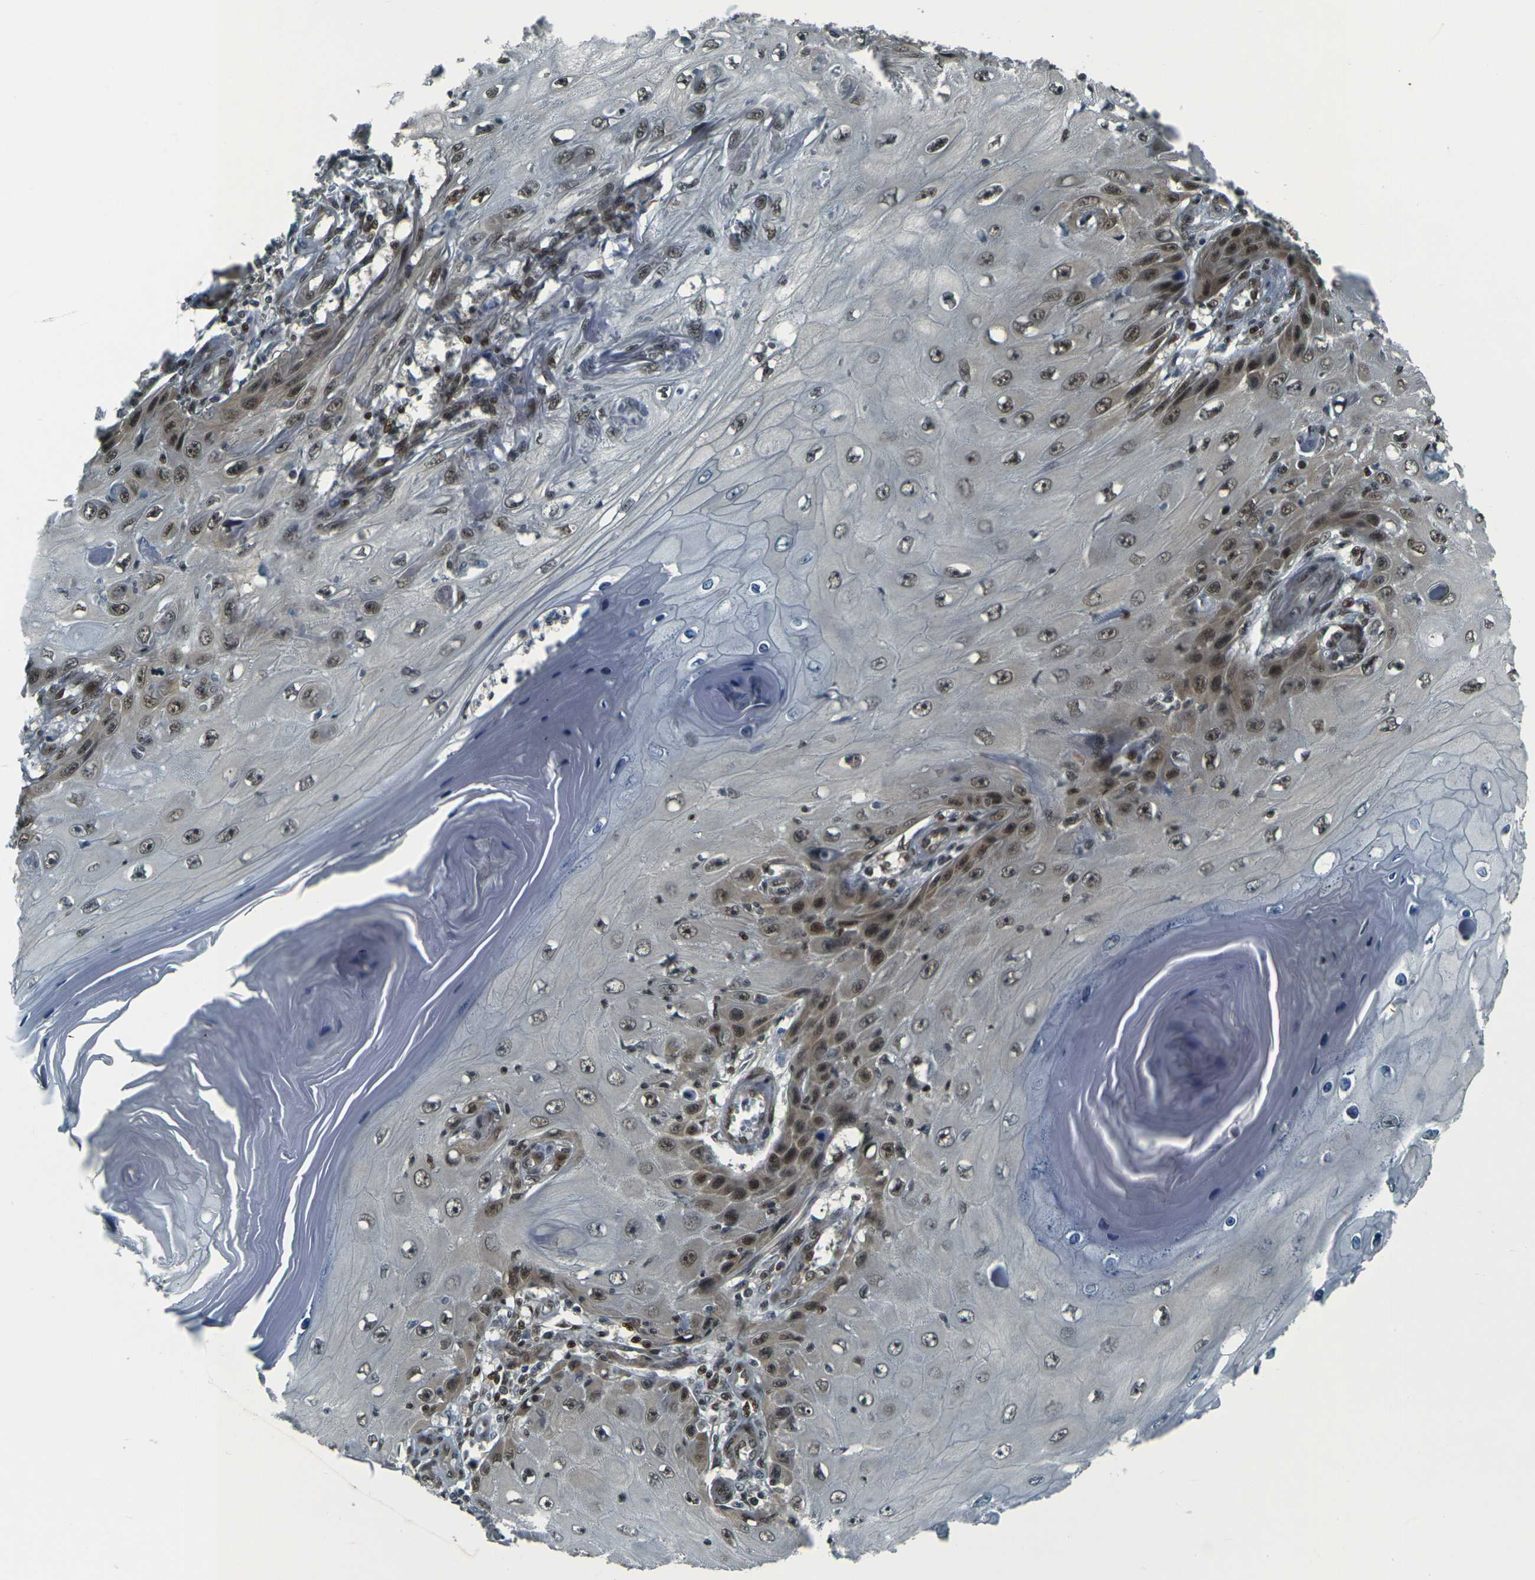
{"staining": {"intensity": "moderate", "quantity": ">75%", "location": "nuclear"}, "tissue": "skin cancer", "cell_type": "Tumor cells", "image_type": "cancer", "snomed": [{"axis": "morphology", "description": "Squamous cell carcinoma, NOS"}, {"axis": "topography", "description": "Skin"}], "caption": "The image exhibits staining of squamous cell carcinoma (skin), revealing moderate nuclear protein staining (brown color) within tumor cells. Nuclei are stained in blue.", "gene": "NHEJ1", "patient": {"sex": "female", "age": 73}}